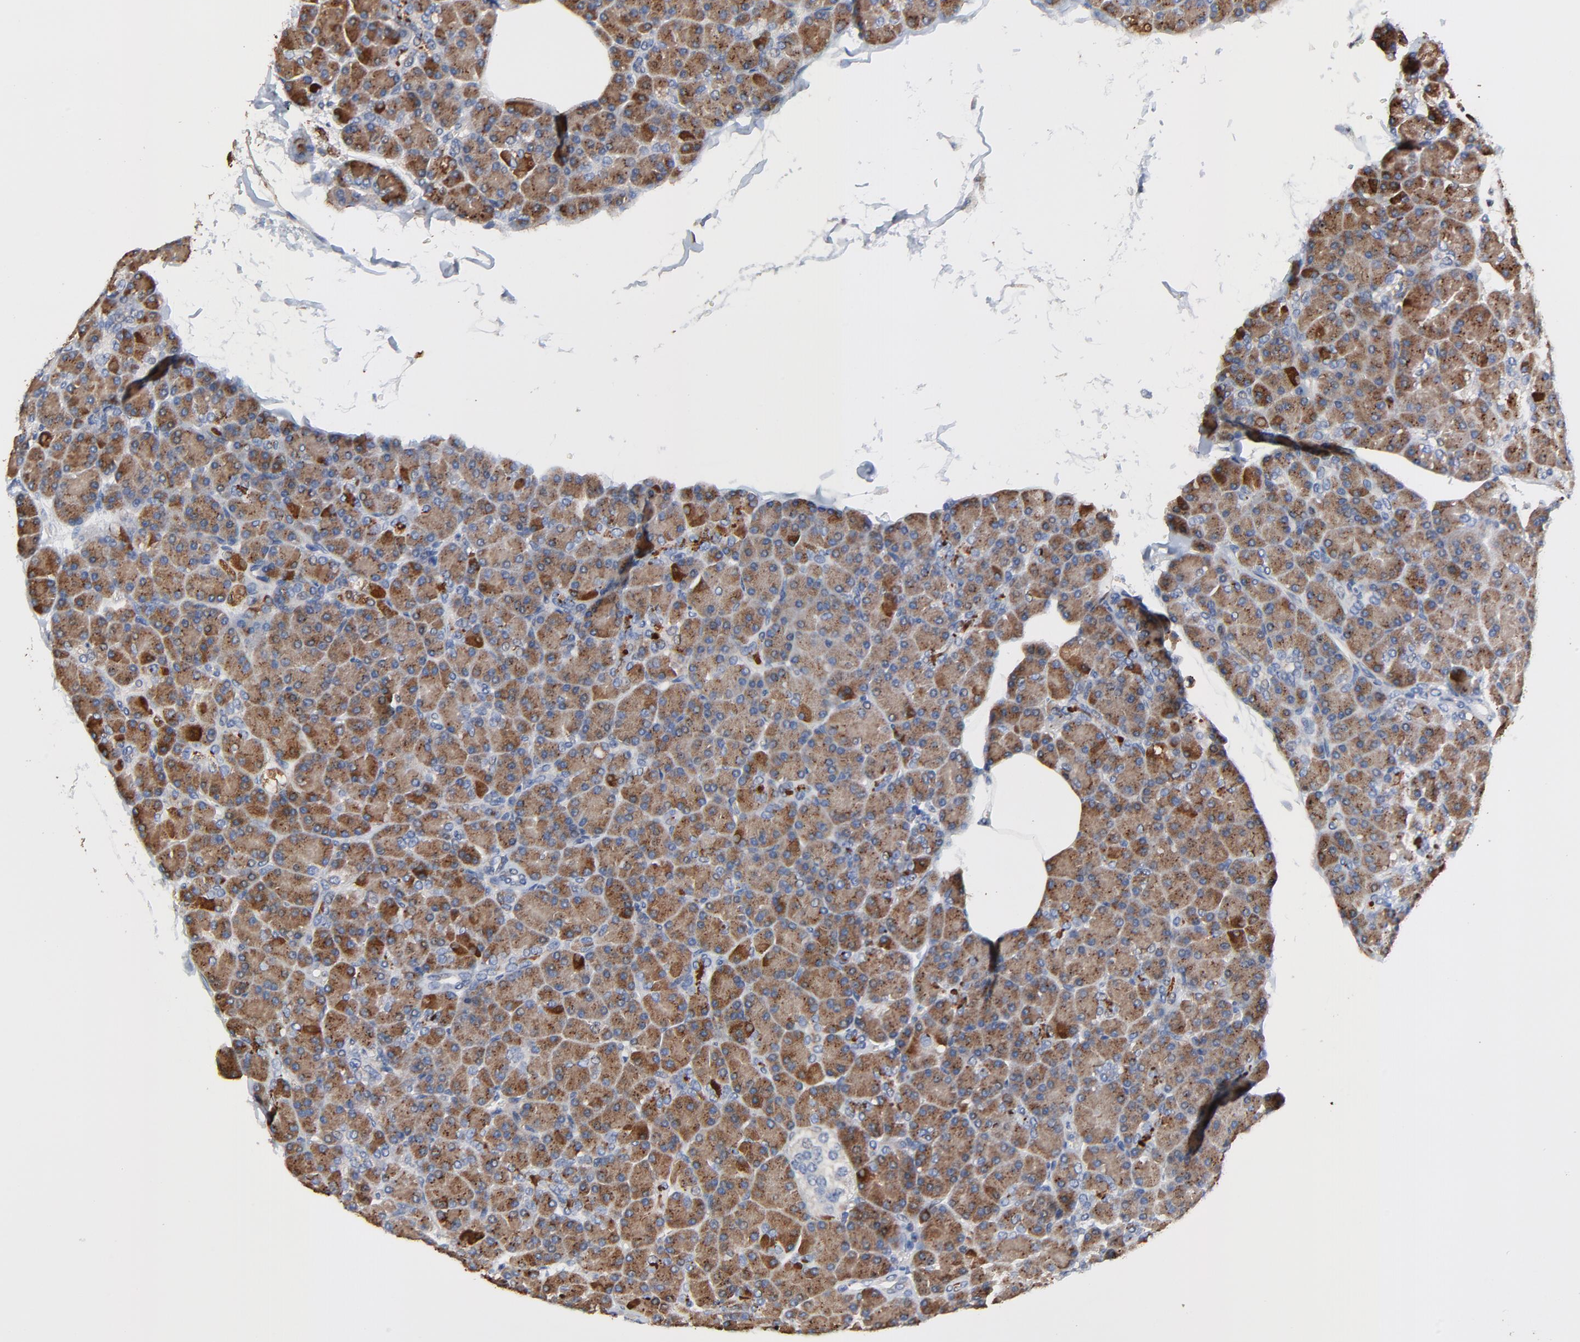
{"staining": {"intensity": "moderate", "quantity": ">75%", "location": "cytoplasmic/membranous"}, "tissue": "pancreas", "cell_type": "Exocrine glandular cells", "image_type": "normal", "snomed": [{"axis": "morphology", "description": "Normal tissue, NOS"}, {"axis": "topography", "description": "Pancreas"}], "caption": "The histopathology image exhibits immunohistochemical staining of benign pancreas. There is moderate cytoplasmic/membranous staining is seen in about >75% of exocrine glandular cells.", "gene": "SKAP1", "patient": {"sex": "female", "age": 43}}